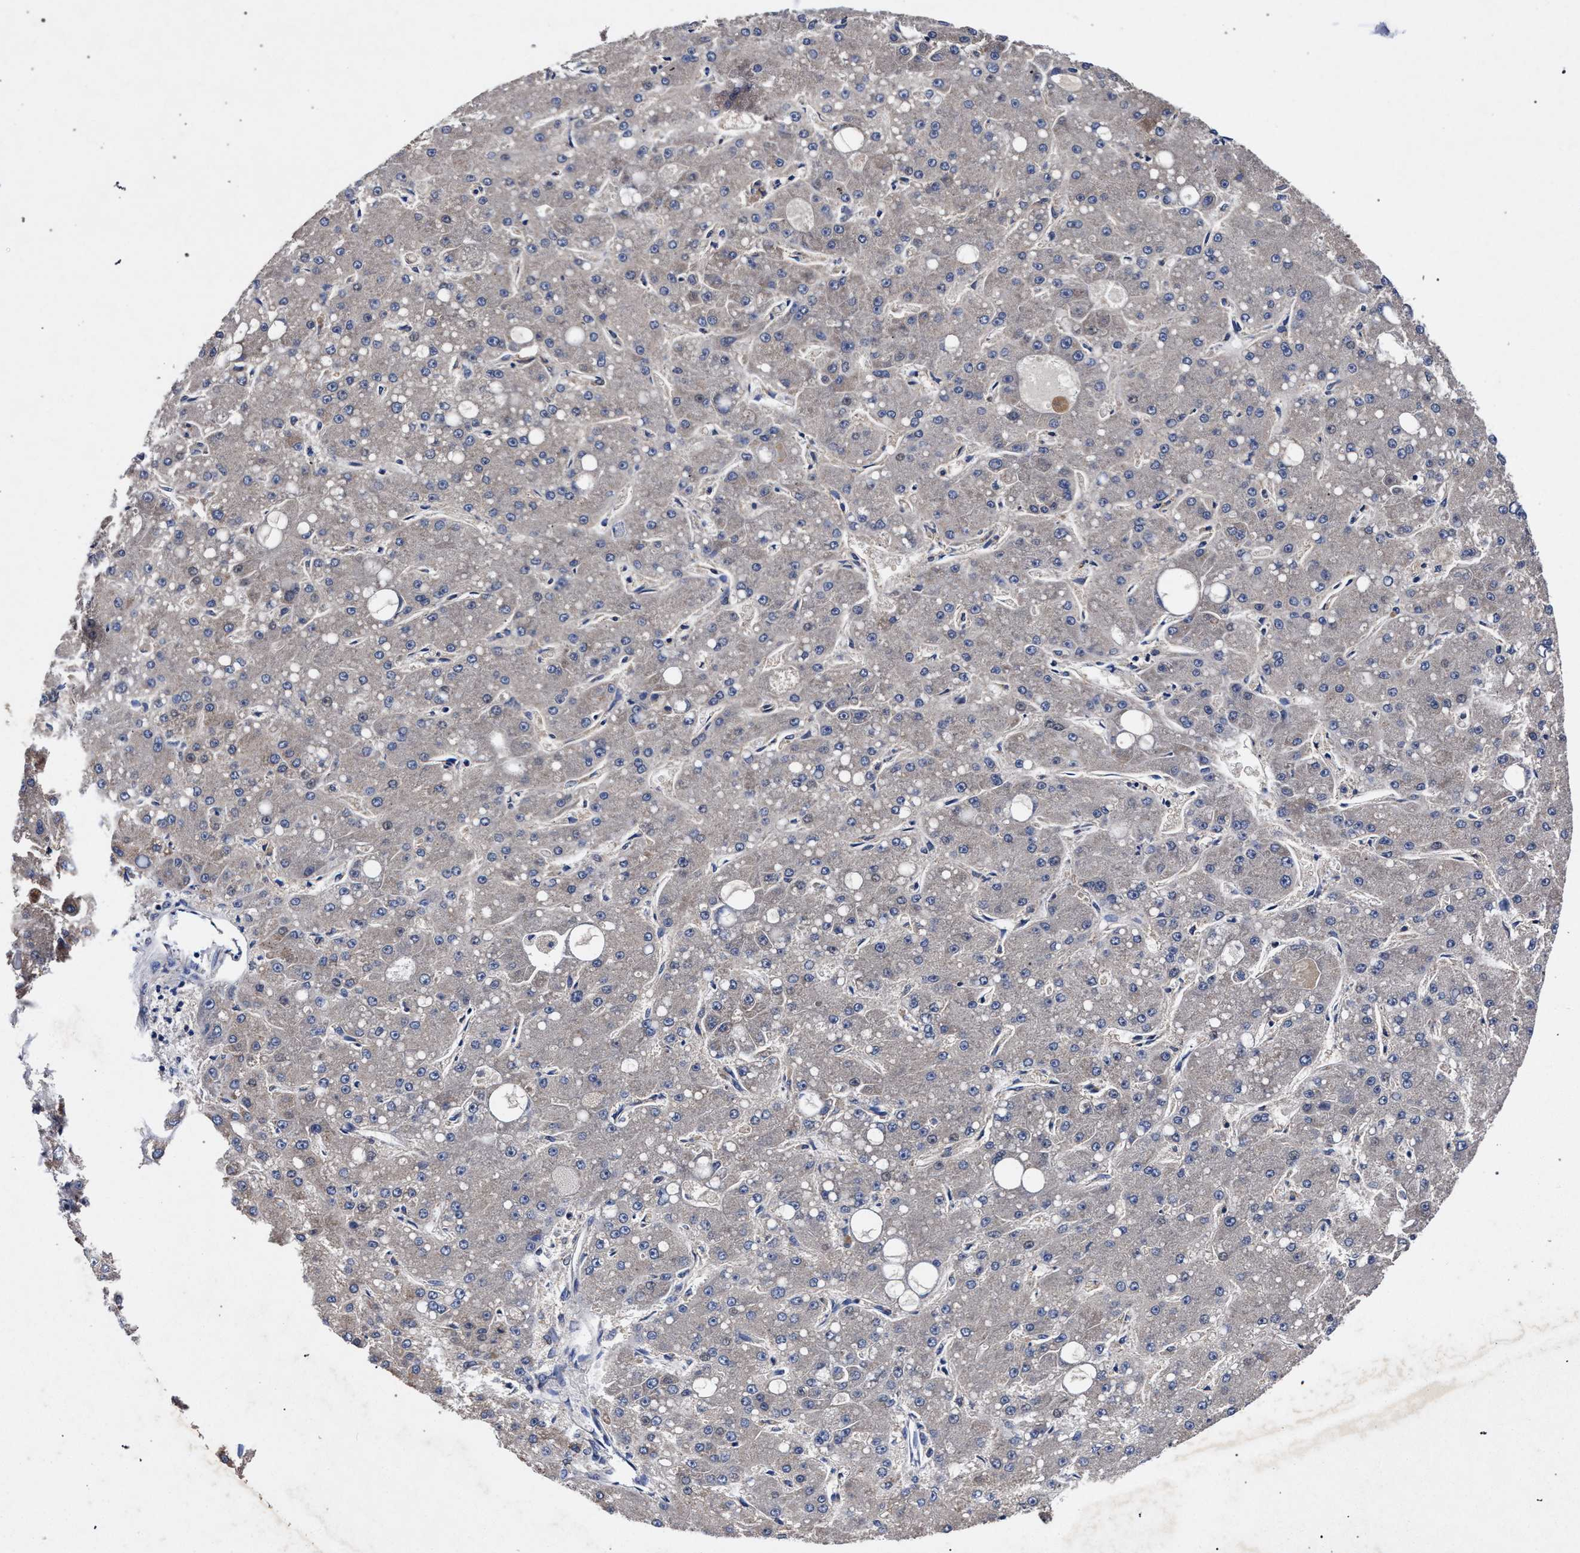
{"staining": {"intensity": "negative", "quantity": "none", "location": "none"}, "tissue": "liver cancer", "cell_type": "Tumor cells", "image_type": "cancer", "snomed": [{"axis": "morphology", "description": "Carcinoma, Hepatocellular, NOS"}, {"axis": "topography", "description": "Liver"}], "caption": "Tumor cells are negative for protein expression in human liver cancer (hepatocellular carcinoma).", "gene": "HSD17B14", "patient": {"sex": "male", "age": 67}}